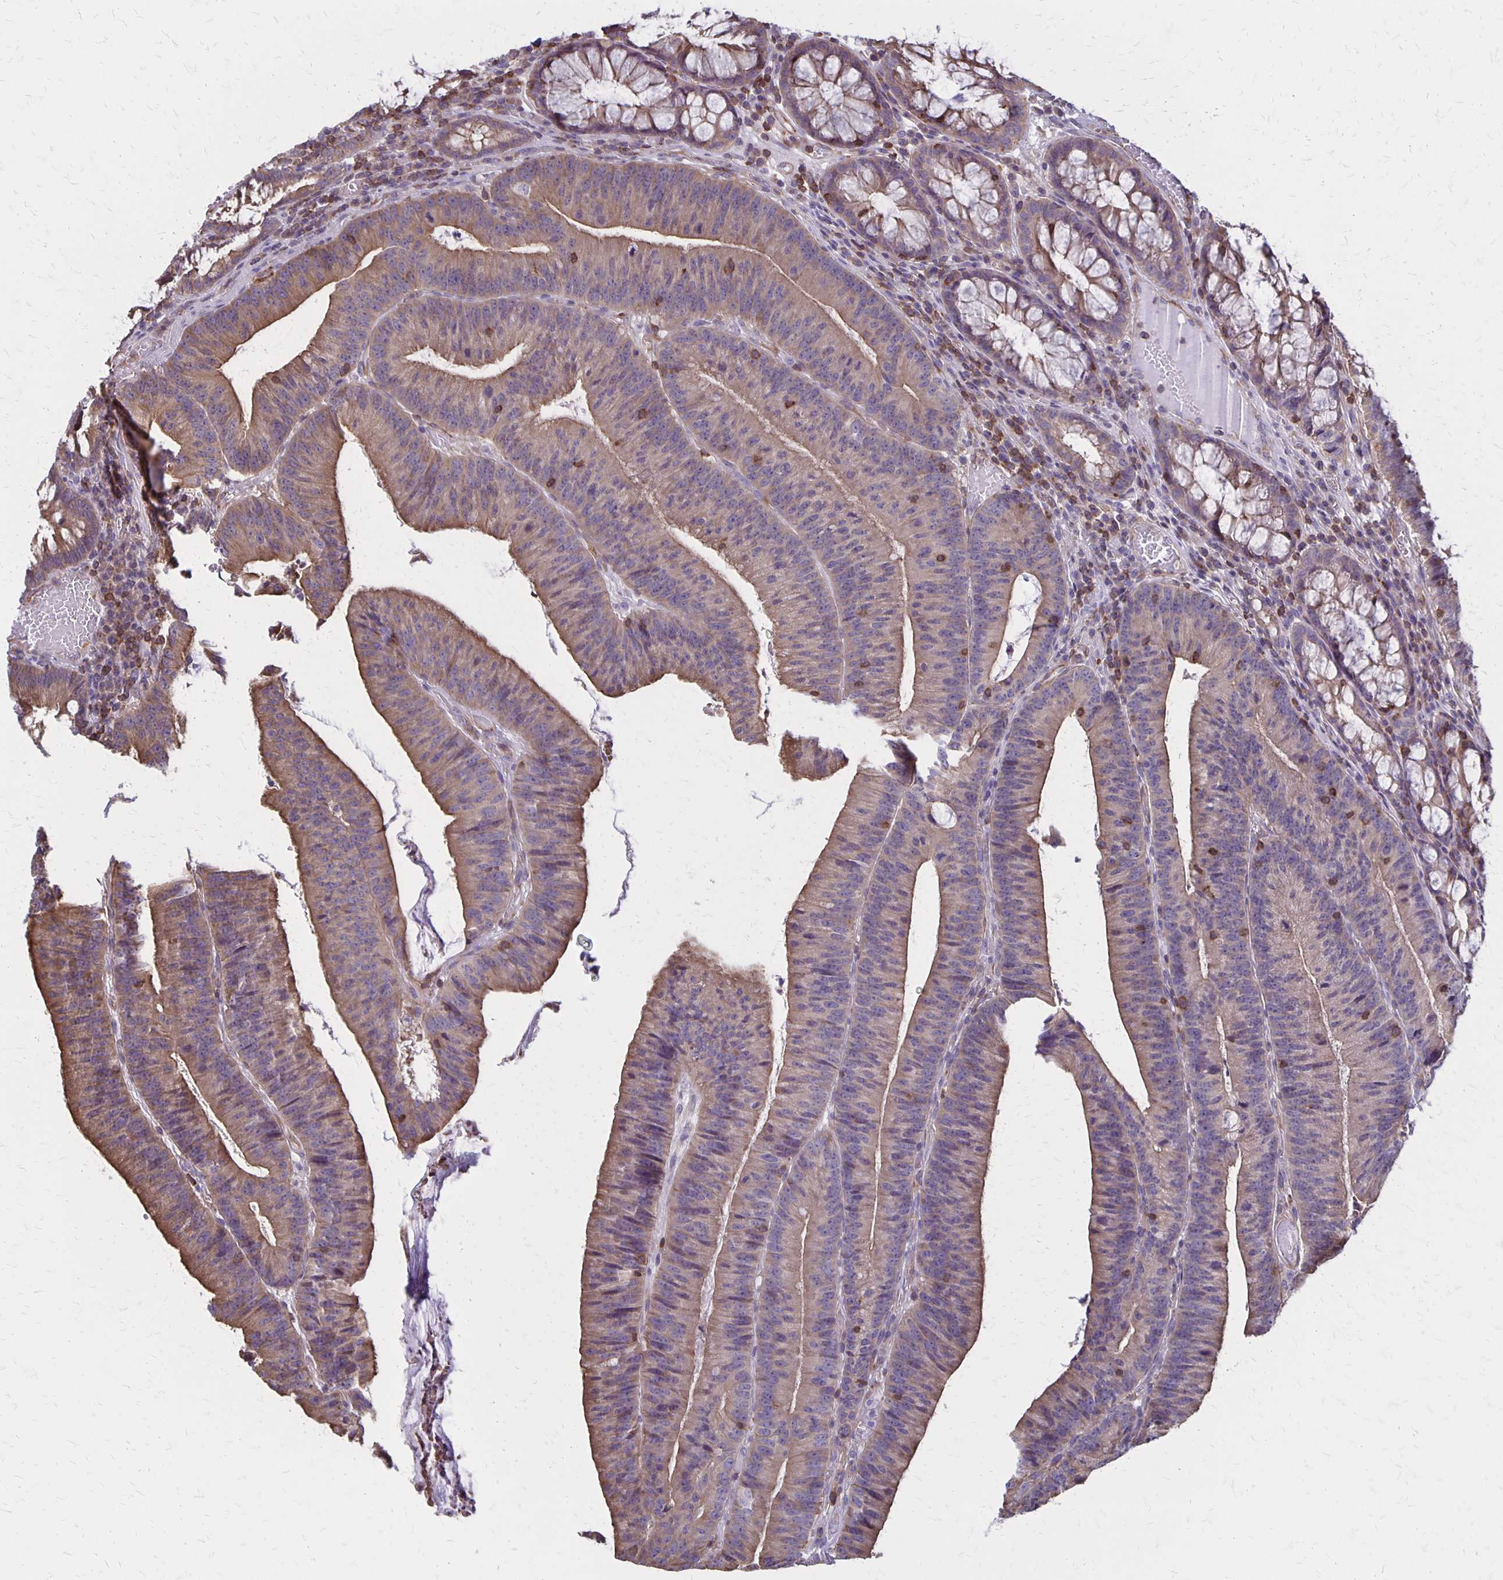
{"staining": {"intensity": "weak", "quantity": "25%-75%", "location": "cytoplasmic/membranous"}, "tissue": "colorectal cancer", "cell_type": "Tumor cells", "image_type": "cancer", "snomed": [{"axis": "morphology", "description": "Adenocarcinoma, NOS"}, {"axis": "topography", "description": "Colon"}], "caption": "Weak cytoplasmic/membranous expression is appreciated in about 25%-75% of tumor cells in adenocarcinoma (colorectal). The protein is shown in brown color, while the nuclei are stained blue.", "gene": "SEPTIN5", "patient": {"sex": "female", "age": 78}}